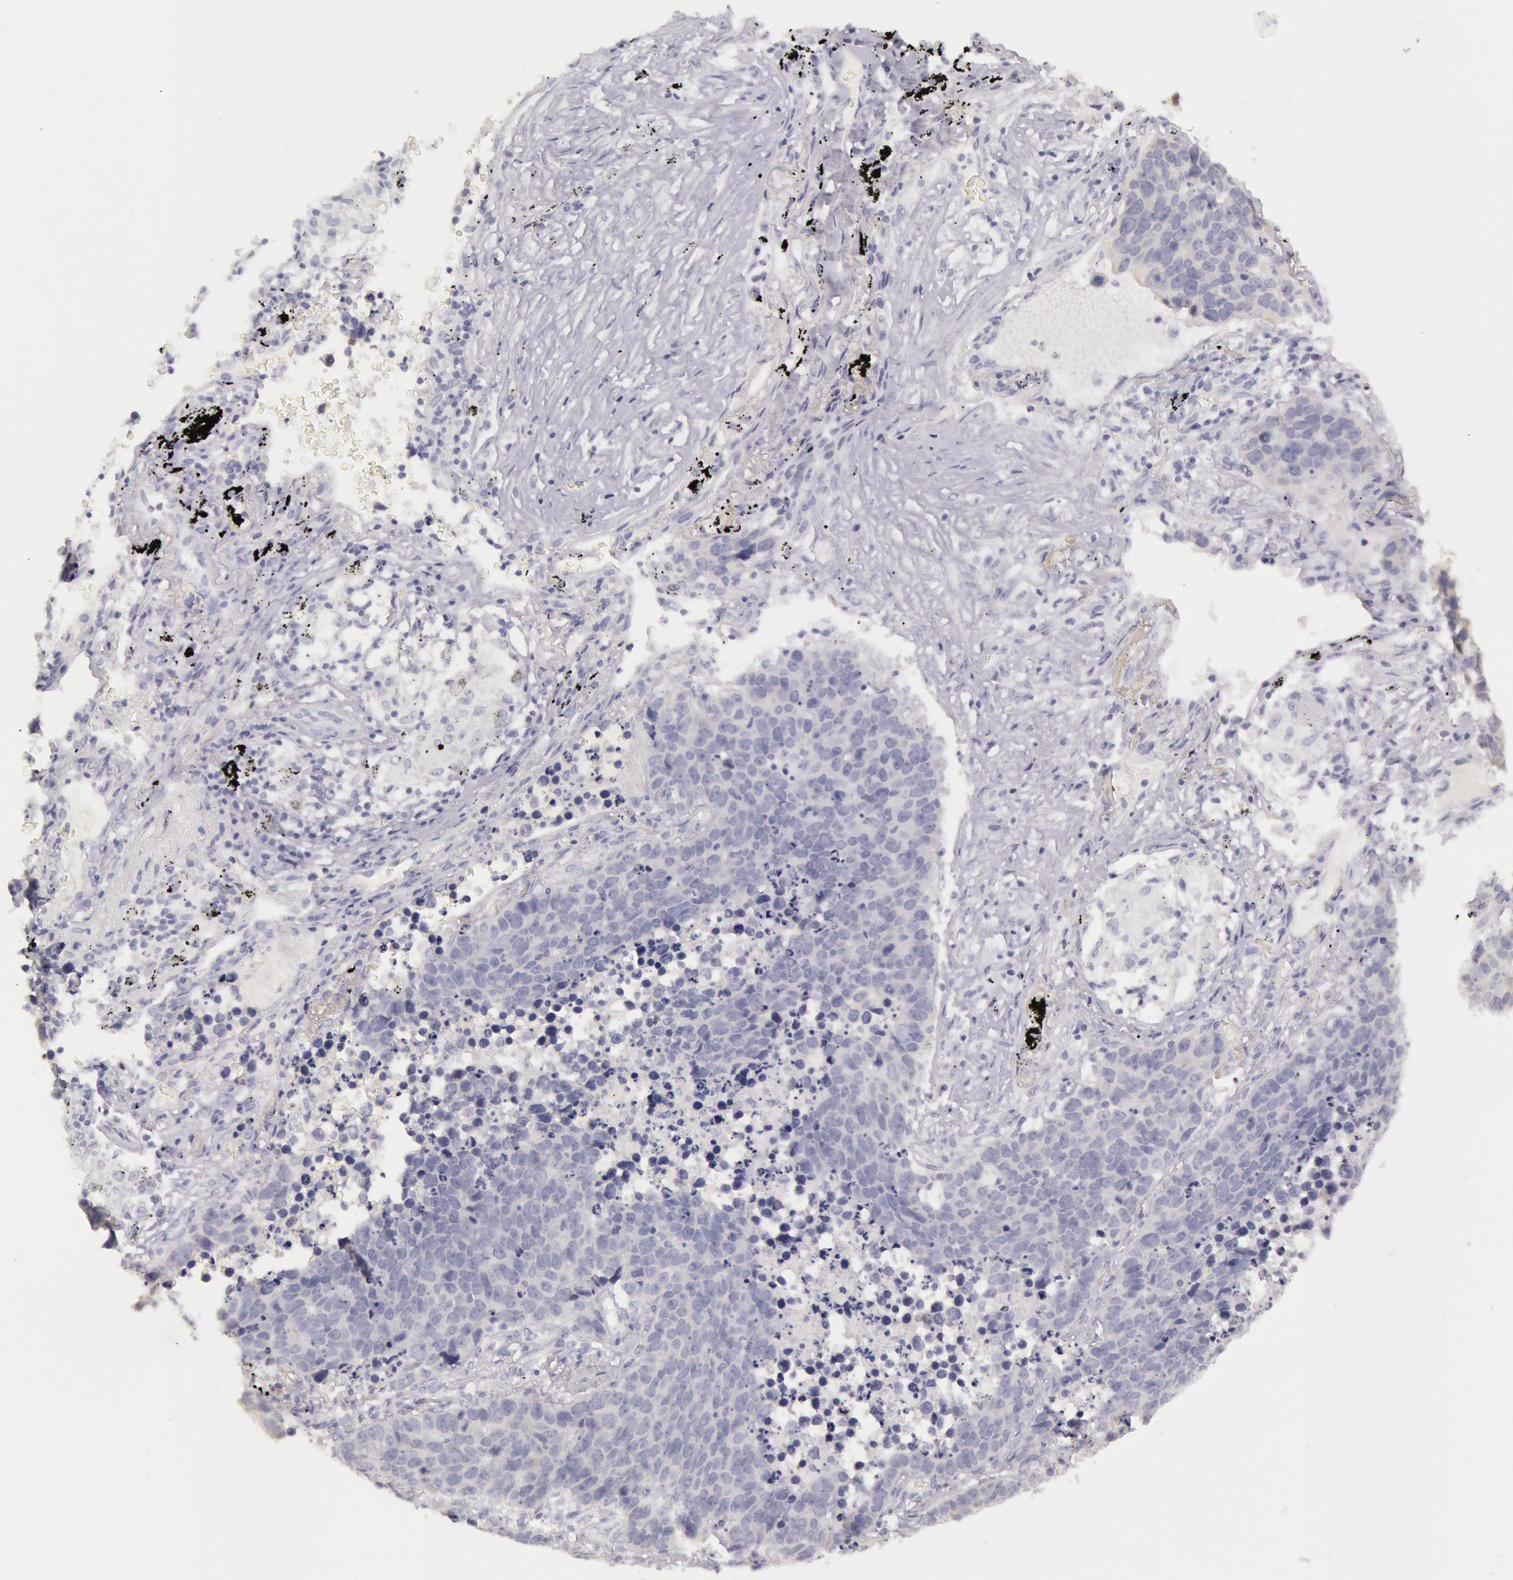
{"staining": {"intensity": "negative", "quantity": "none", "location": "none"}, "tissue": "lung cancer", "cell_type": "Tumor cells", "image_type": "cancer", "snomed": [{"axis": "morphology", "description": "Carcinoid, malignant, NOS"}, {"axis": "topography", "description": "Lung"}], "caption": "High magnification brightfield microscopy of carcinoid (malignant) (lung) stained with DAB (3,3'-diaminobenzidine) (brown) and counterstained with hematoxylin (blue): tumor cells show no significant positivity. (Brightfield microscopy of DAB (3,3'-diaminobenzidine) immunohistochemistry at high magnification).", "gene": "CKB", "patient": {"sex": "male", "age": 60}}